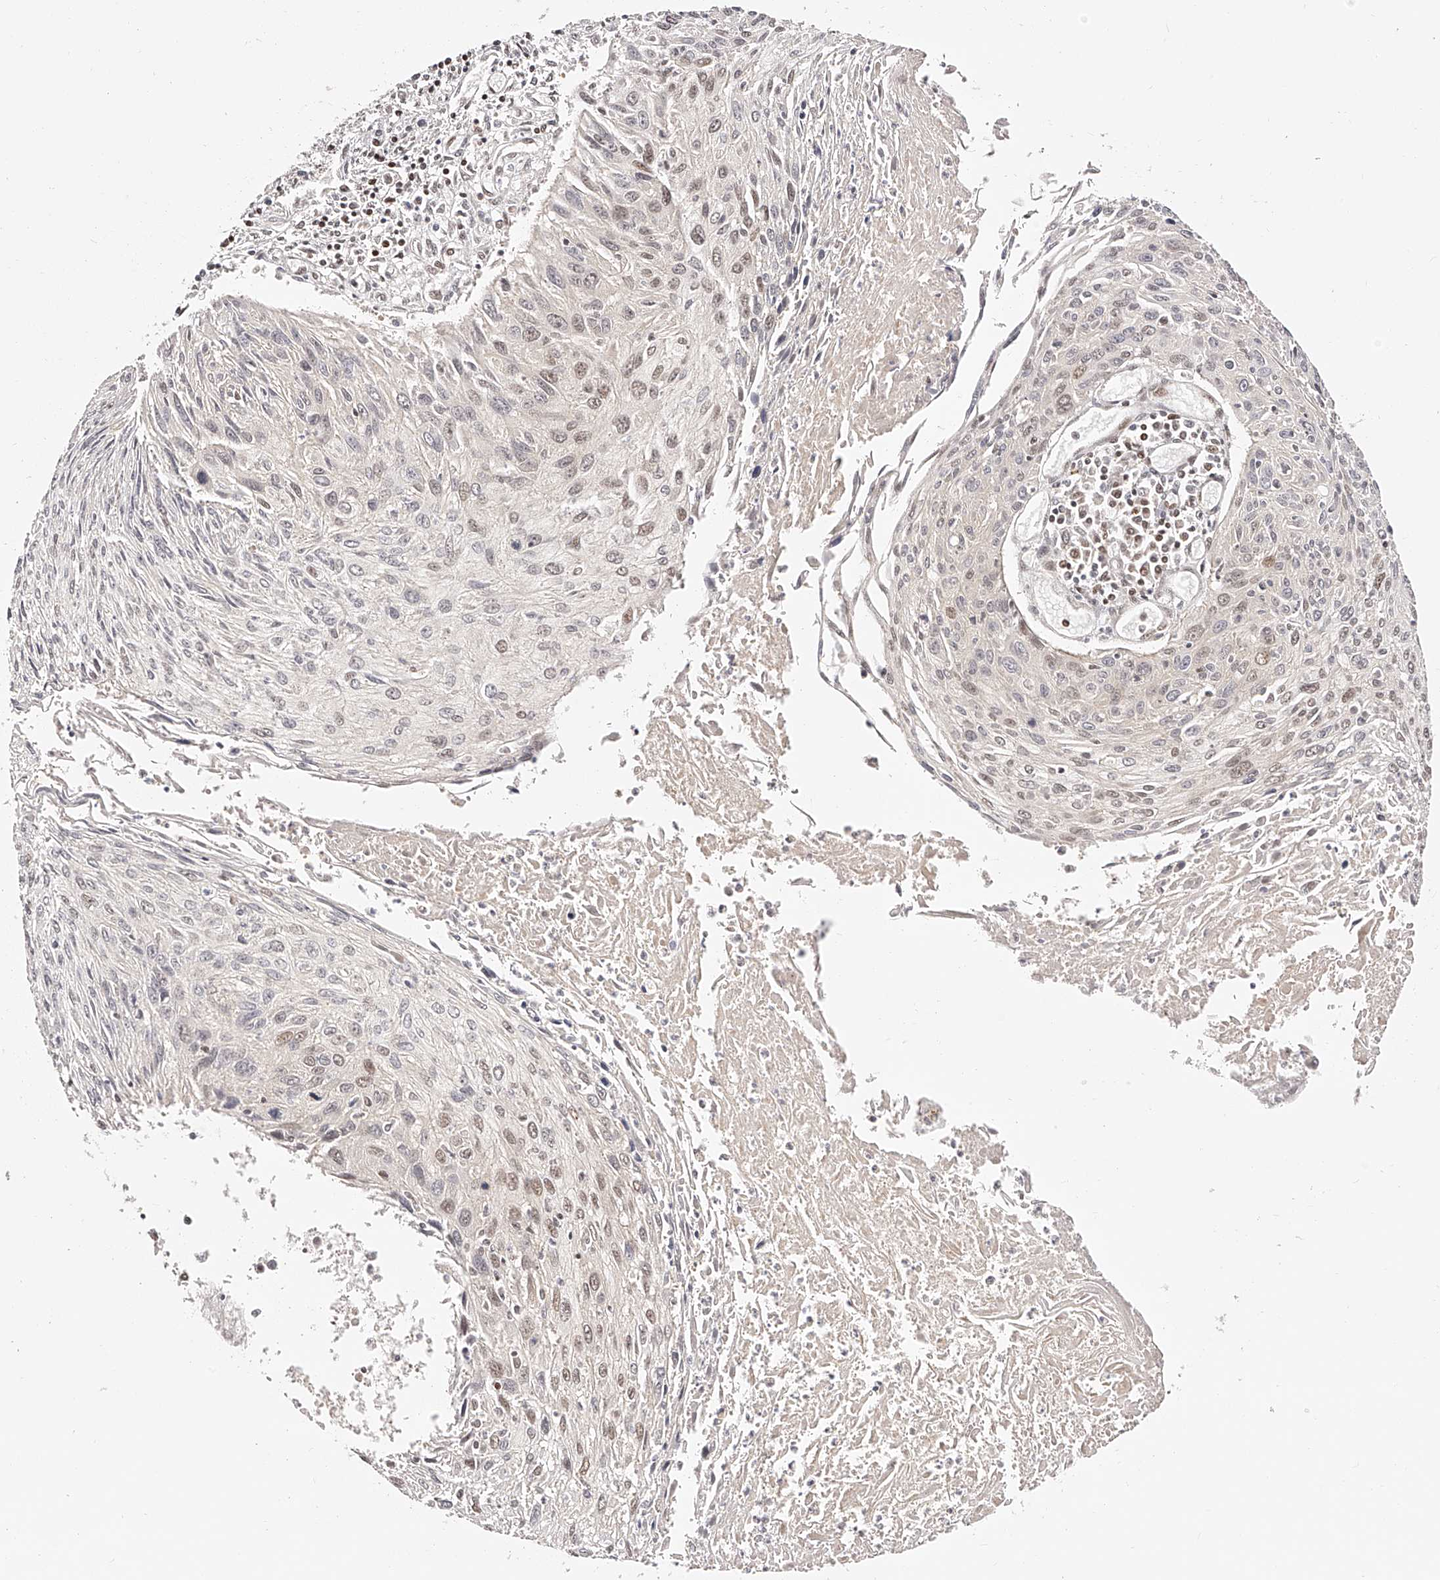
{"staining": {"intensity": "moderate", "quantity": "<25%", "location": "nuclear"}, "tissue": "cervical cancer", "cell_type": "Tumor cells", "image_type": "cancer", "snomed": [{"axis": "morphology", "description": "Squamous cell carcinoma, NOS"}, {"axis": "topography", "description": "Cervix"}], "caption": "Moderate nuclear protein positivity is seen in about <25% of tumor cells in cervical cancer. Using DAB (3,3'-diaminobenzidine) (brown) and hematoxylin (blue) stains, captured at high magnification using brightfield microscopy.", "gene": "USF3", "patient": {"sex": "female", "age": 51}}